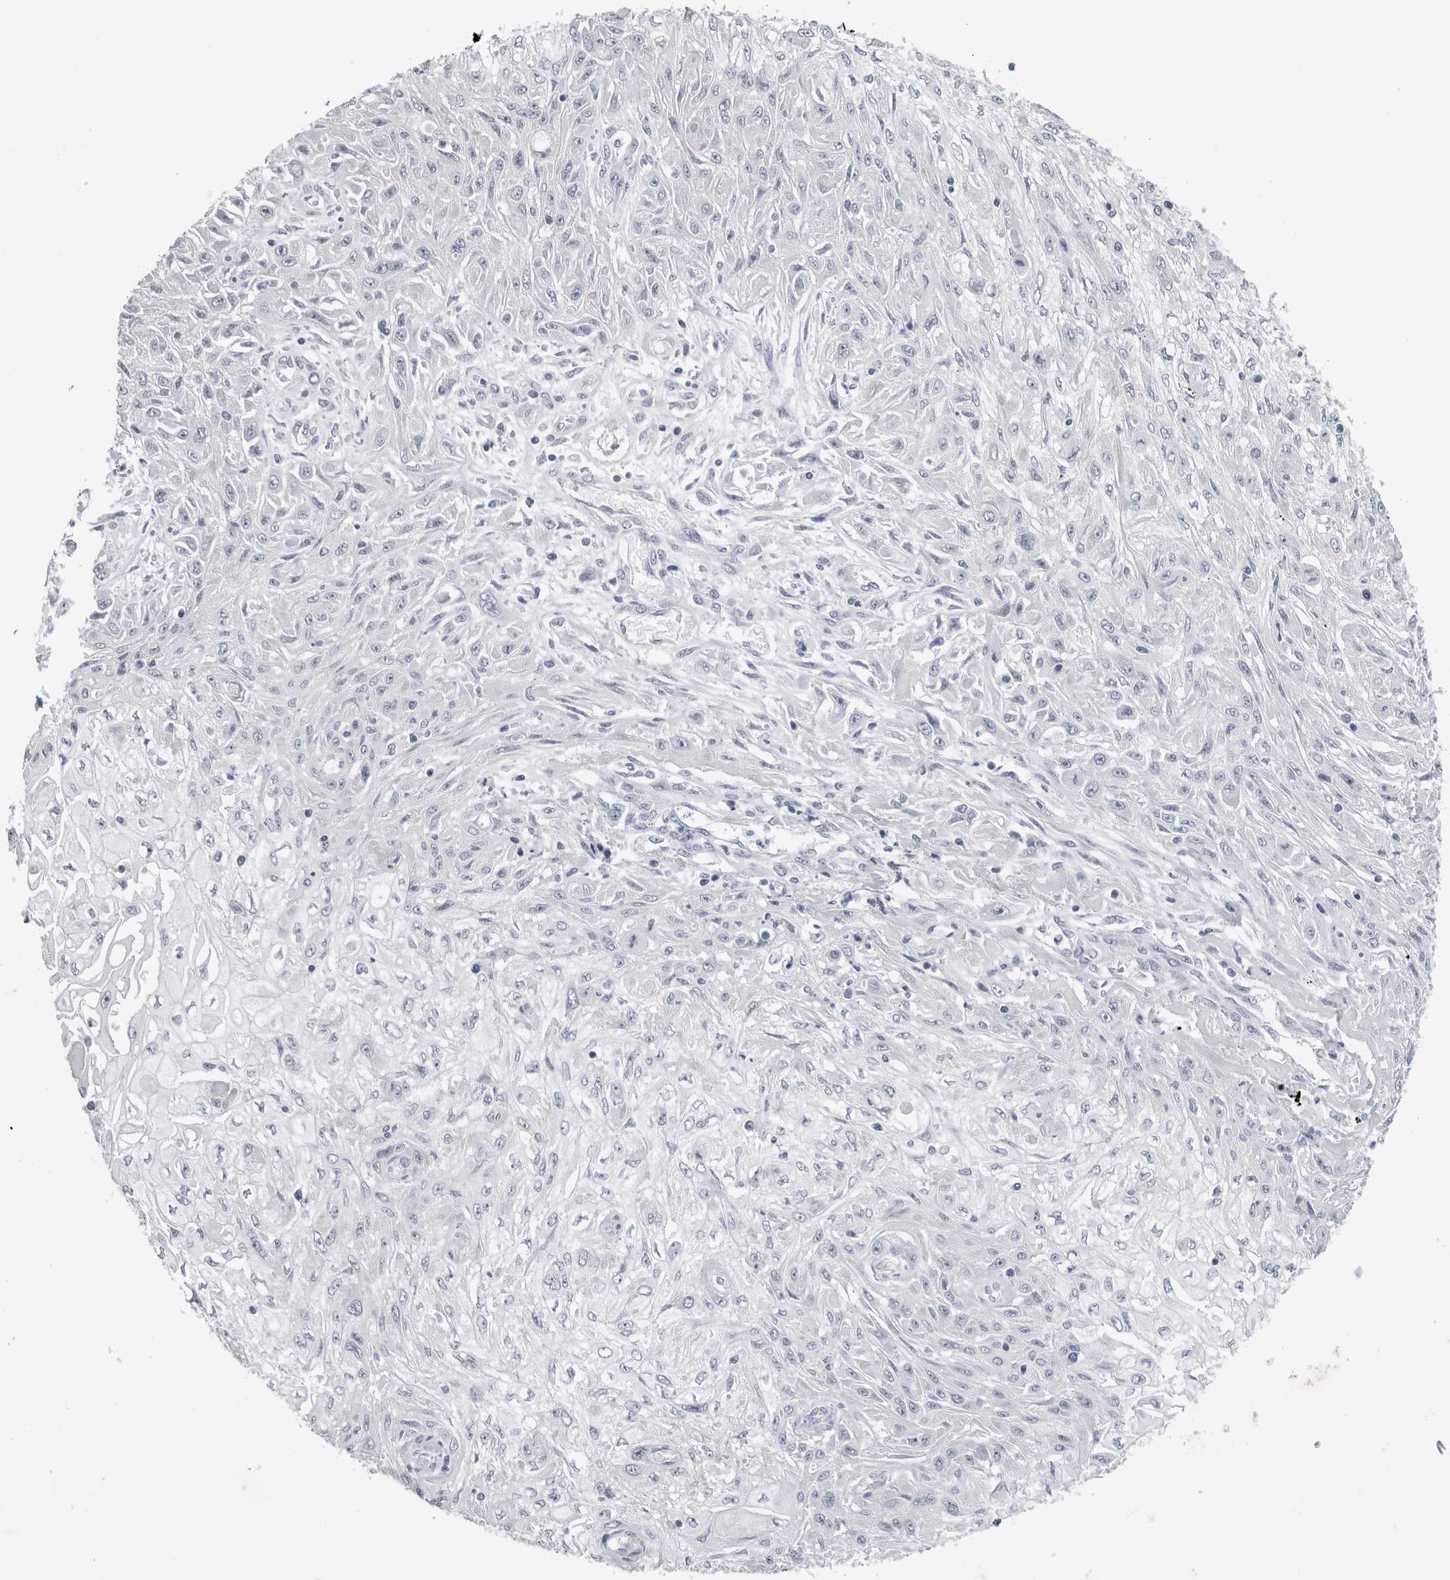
{"staining": {"intensity": "negative", "quantity": "none", "location": "none"}, "tissue": "skin cancer", "cell_type": "Tumor cells", "image_type": "cancer", "snomed": [{"axis": "morphology", "description": "Squamous cell carcinoma, NOS"}, {"axis": "morphology", "description": "Squamous cell carcinoma, metastatic, NOS"}, {"axis": "topography", "description": "Skin"}, {"axis": "topography", "description": "Lymph node"}], "caption": "There is no significant positivity in tumor cells of skin cancer (squamous cell carcinoma).", "gene": "FXYD7", "patient": {"sex": "male", "age": 75}}